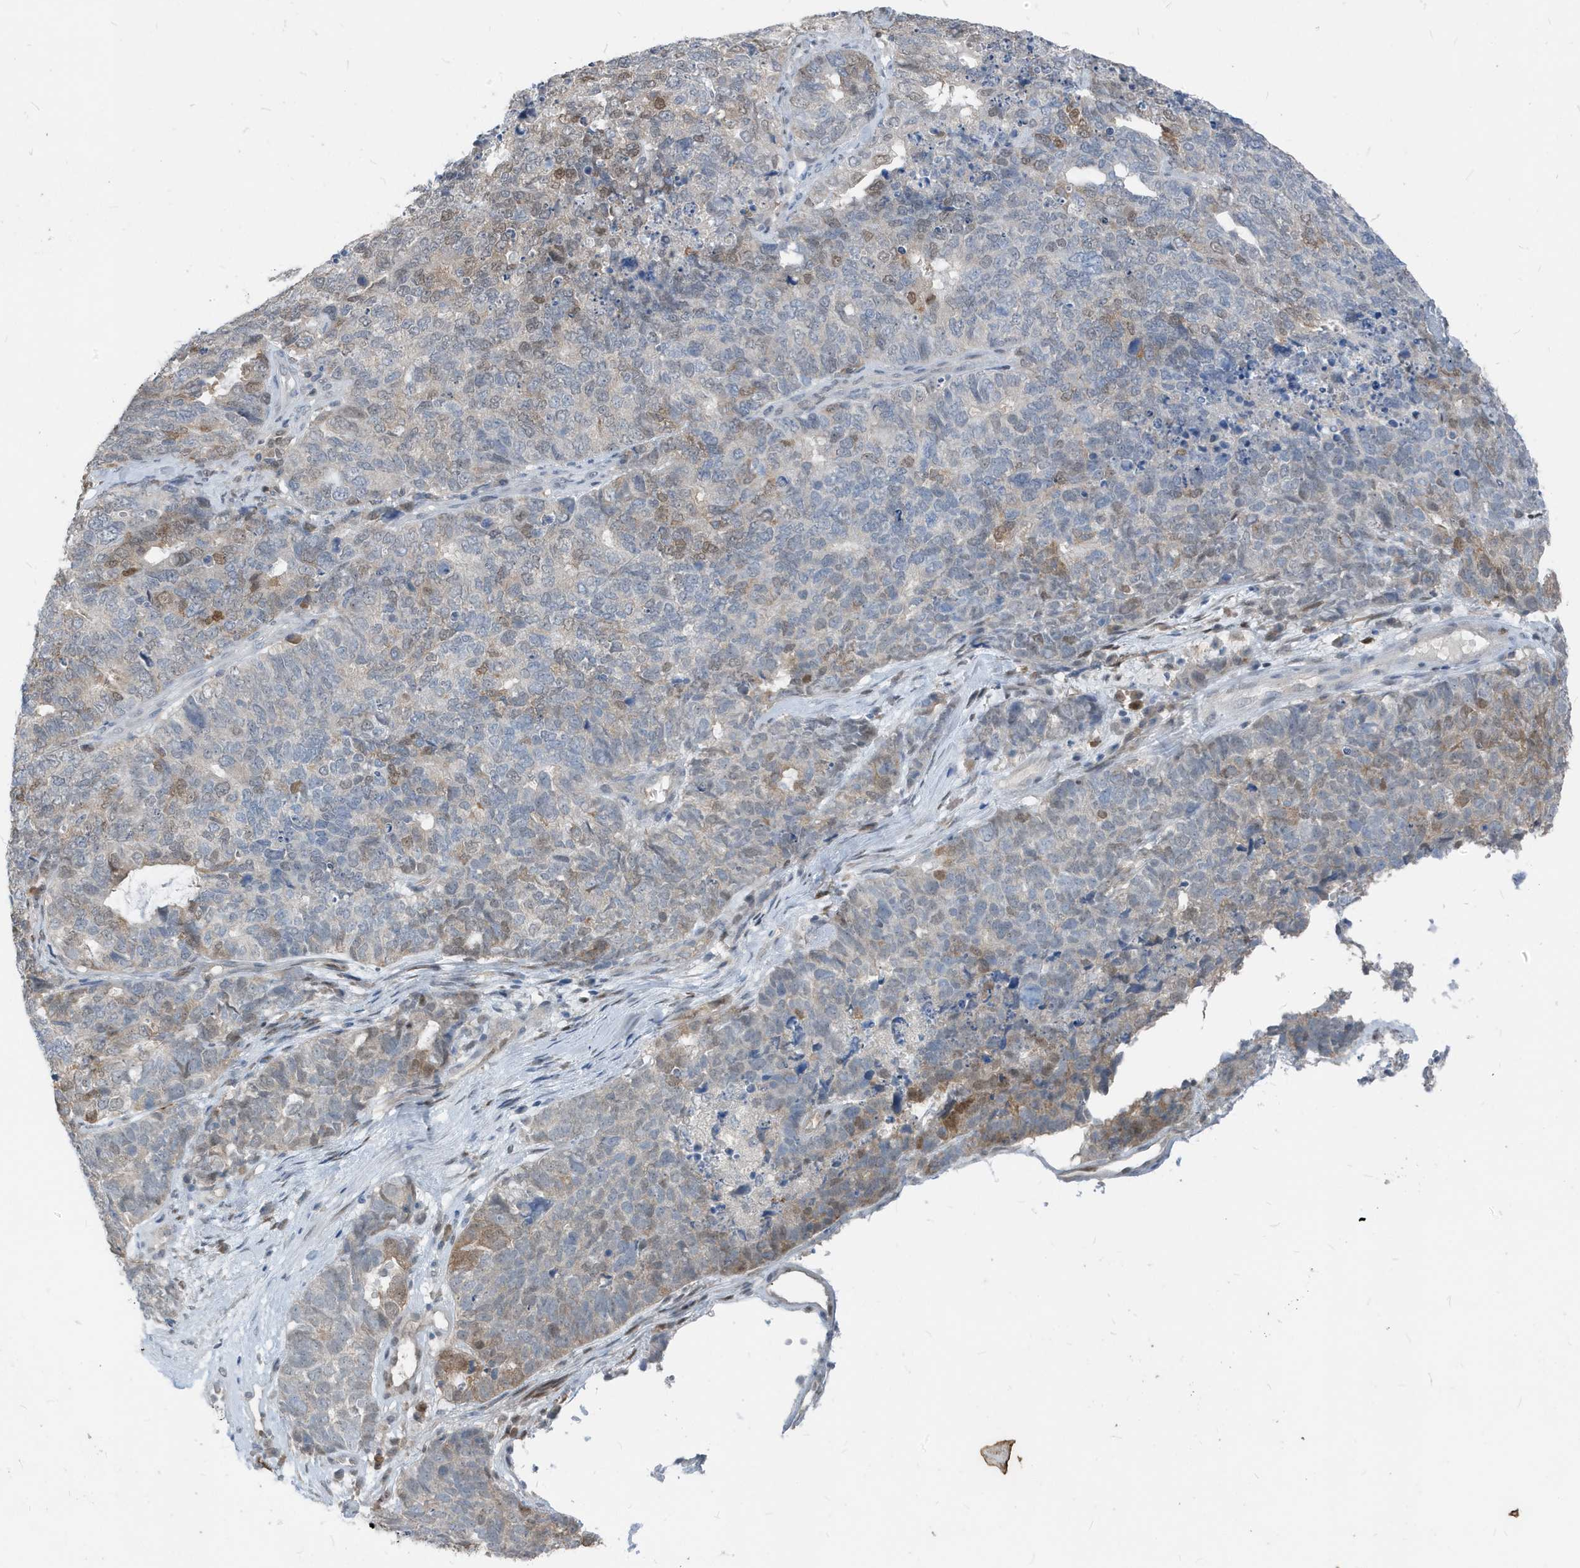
{"staining": {"intensity": "moderate", "quantity": "<25%", "location": "nuclear"}, "tissue": "cervical cancer", "cell_type": "Tumor cells", "image_type": "cancer", "snomed": [{"axis": "morphology", "description": "Squamous cell carcinoma, NOS"}, {"axis": "topography", "description": "Cervix"}], "caption": "Human cervical cancer stained with a protein marker displays moderate staining in tumor cells.", "gene": "NCOA7", "patient": {"sex": "female", "age": 63}}